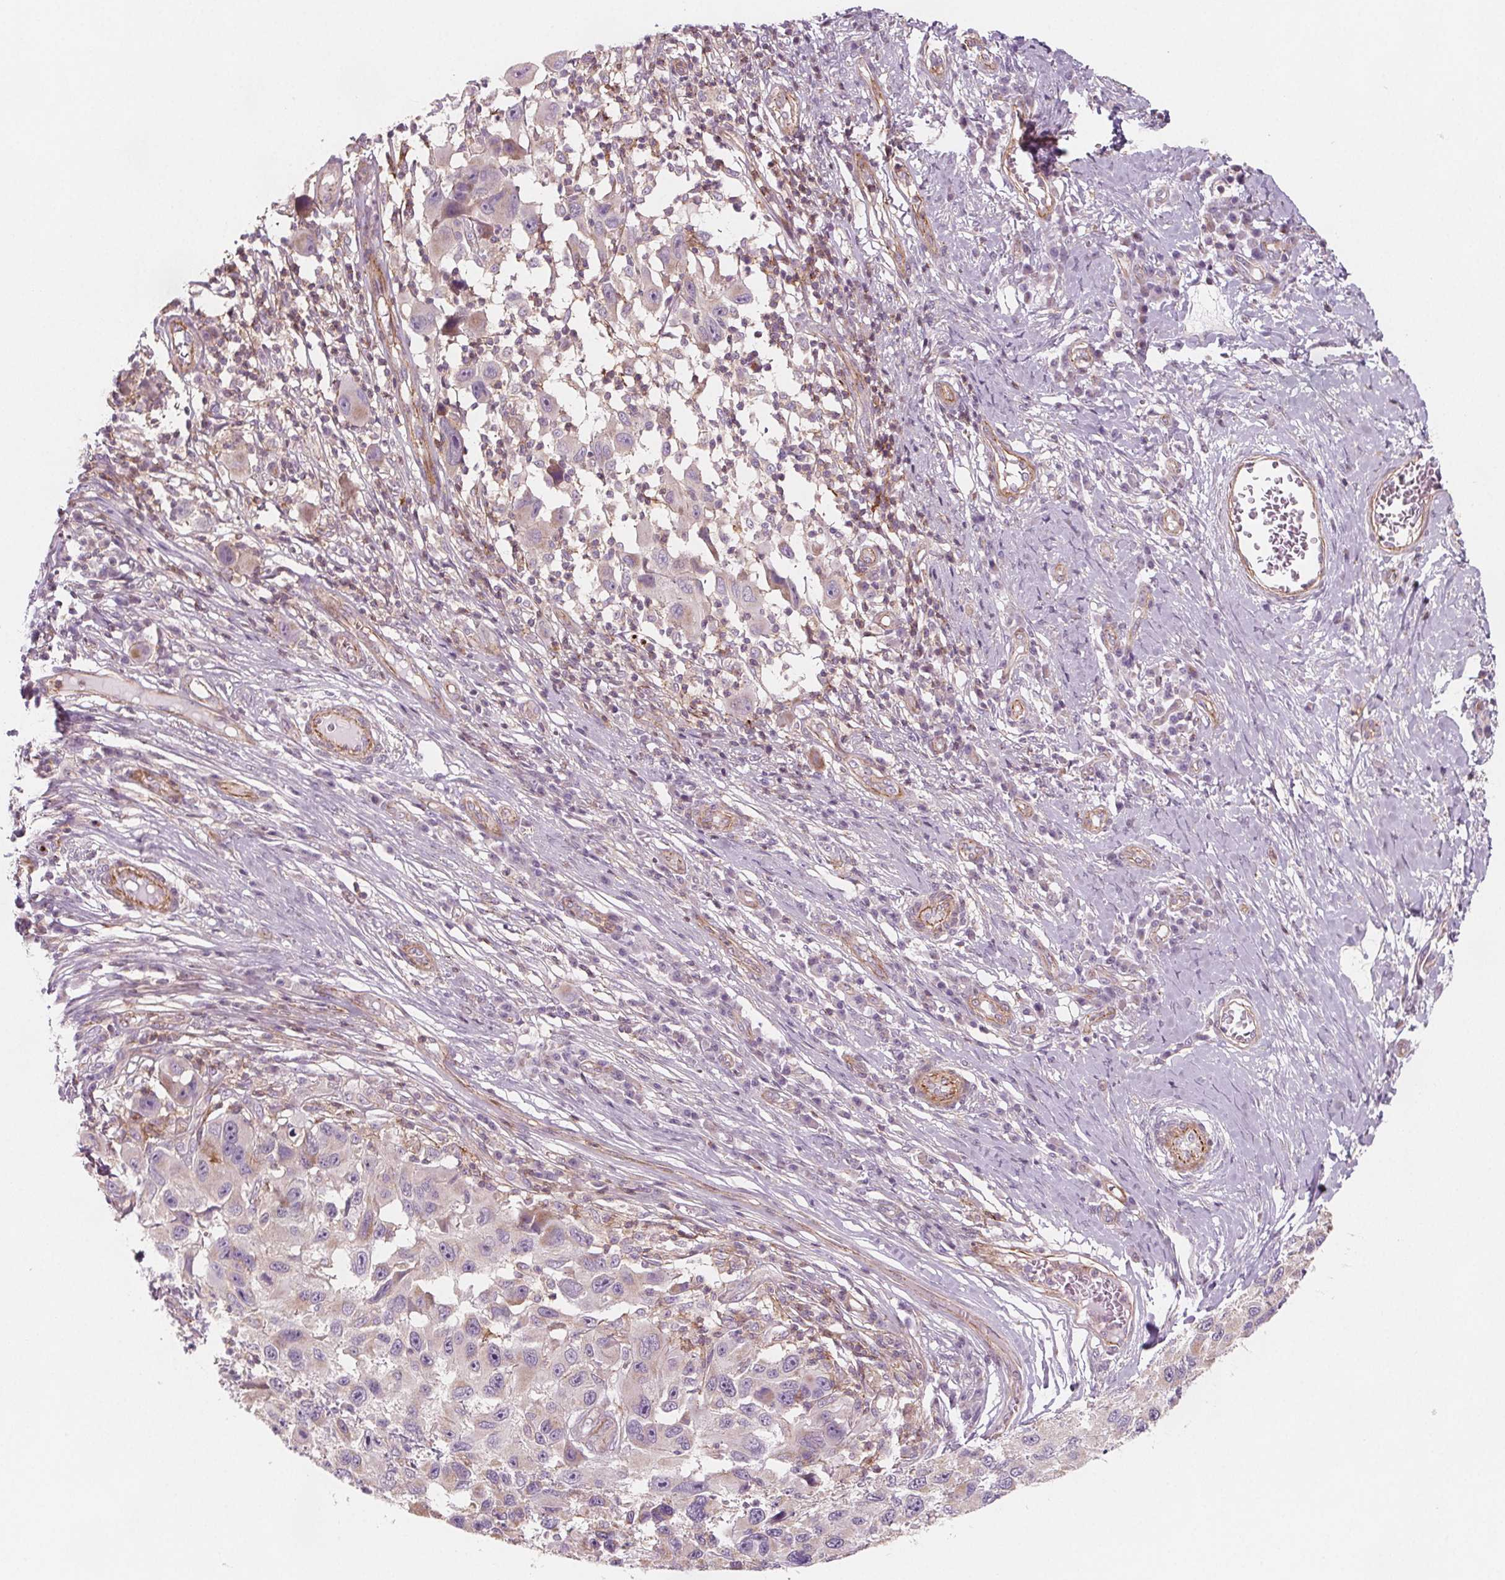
{"staining": {"intensity": "negative", "quantity": "none", "location": "none"}, "tissue": "melanoma", "cell_type": "Tumor cells", "image_type": "cancer", "snomed": [{"axis": "morphology", "description": "Malignant melanoma, NOS"}, {"axis": "topography", "description": "Skin"}], "caption": "Tumor cells show no significant protein expression in melanoma. (DAB (3,3'-diaminobenzidine) immunohistochemistry (IHC), high magnification).", "gene": "ADAM33", "patient": {"sex": "male", "age": 53}}